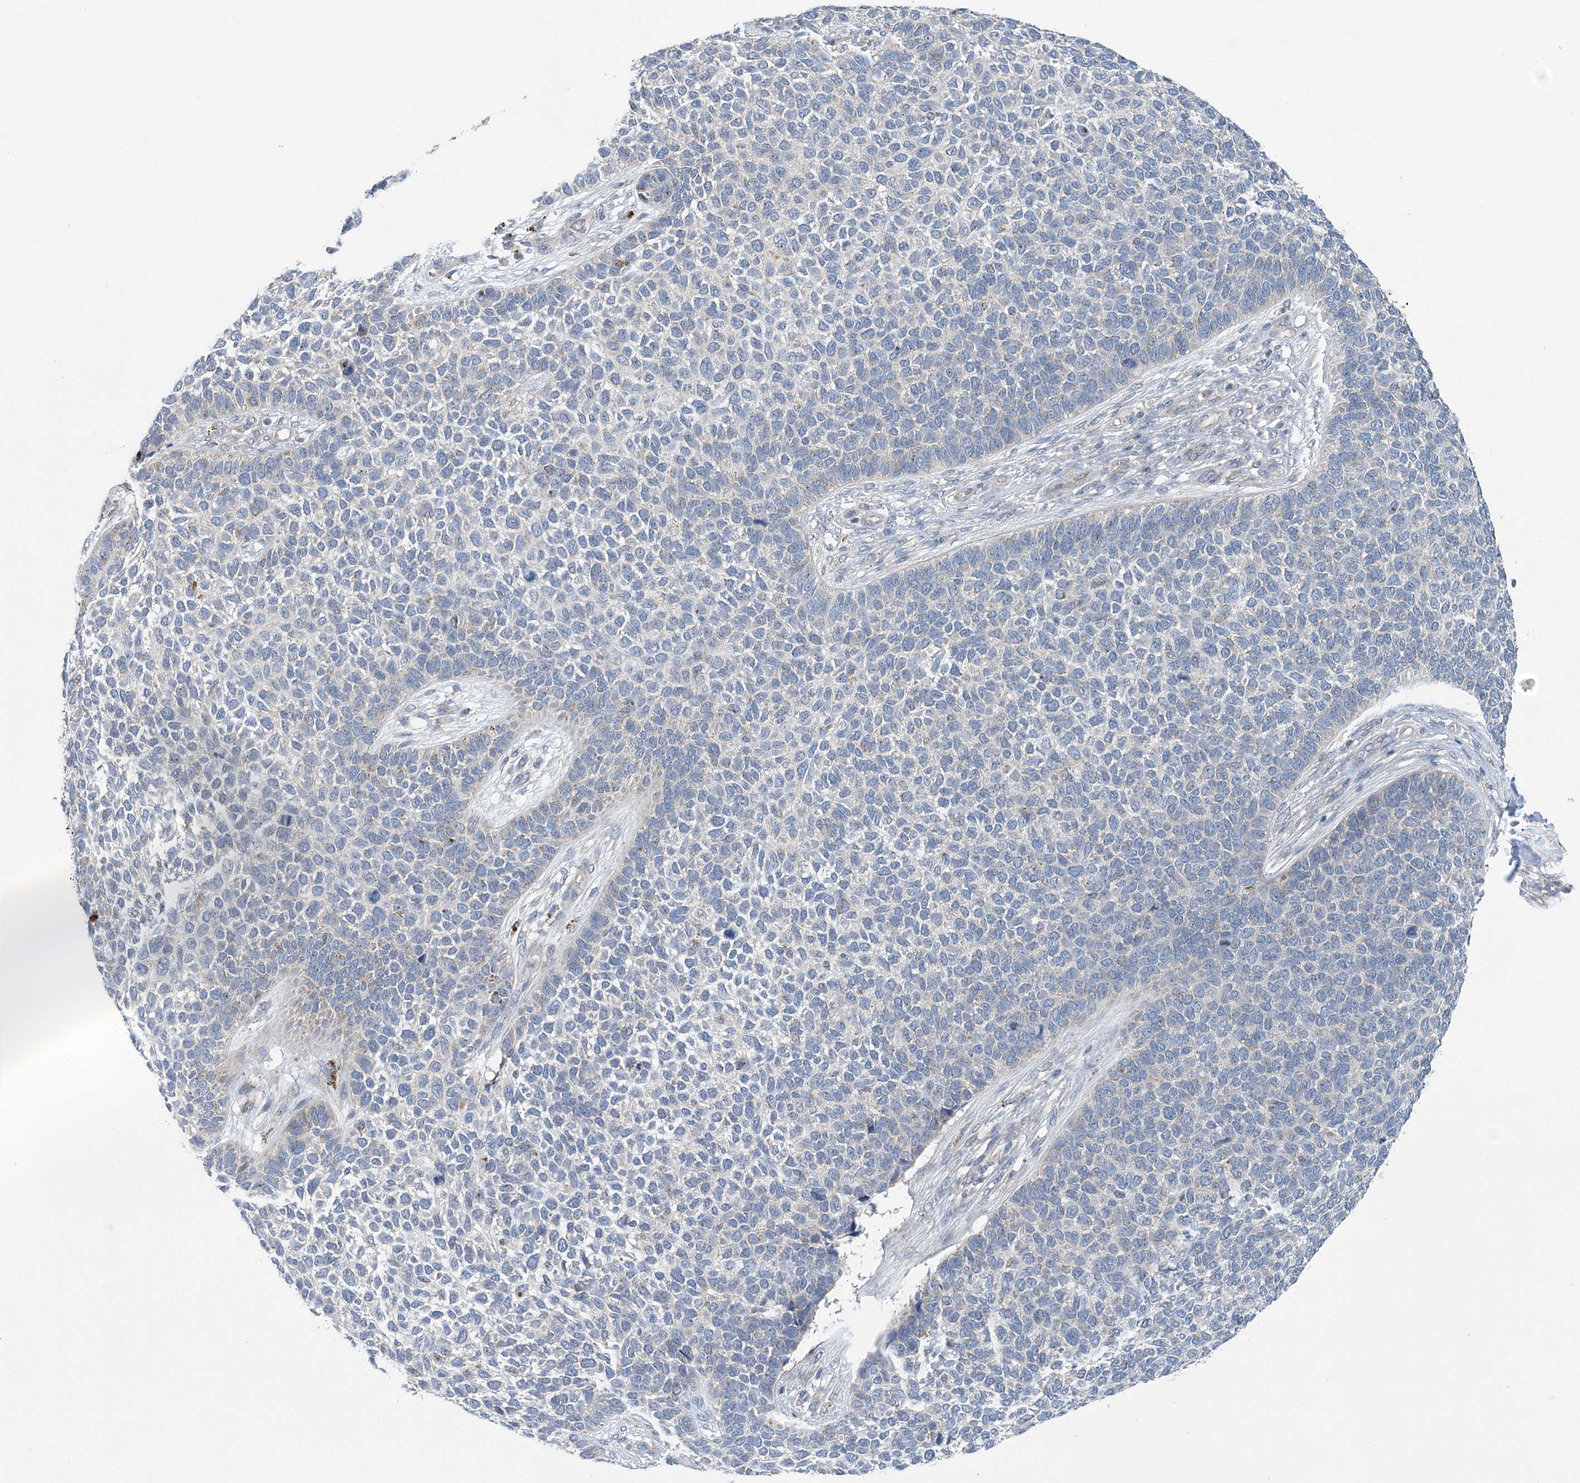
{"staining": {"intensity": "negative", "quantity": "none", "location": "none"}, "tissue": "skin cancer", "cell_type": "Tumor cells", "image_type": "cancer", "snomed": [{"axis": "morphology", "description": "Basal cell carcinoma"}, {"axis": "topography", "description": "Skin"}], "caption": "This micrograph is of skin cancer (basal cell carcinoma) stained with immunohistochemistry (IHC) to label a protein in brown with the nuclei are counter-stained blue. There is no positivity in tumor cells.", "gene": "COPE", "patient": {"sex": "female", "age": 84}}